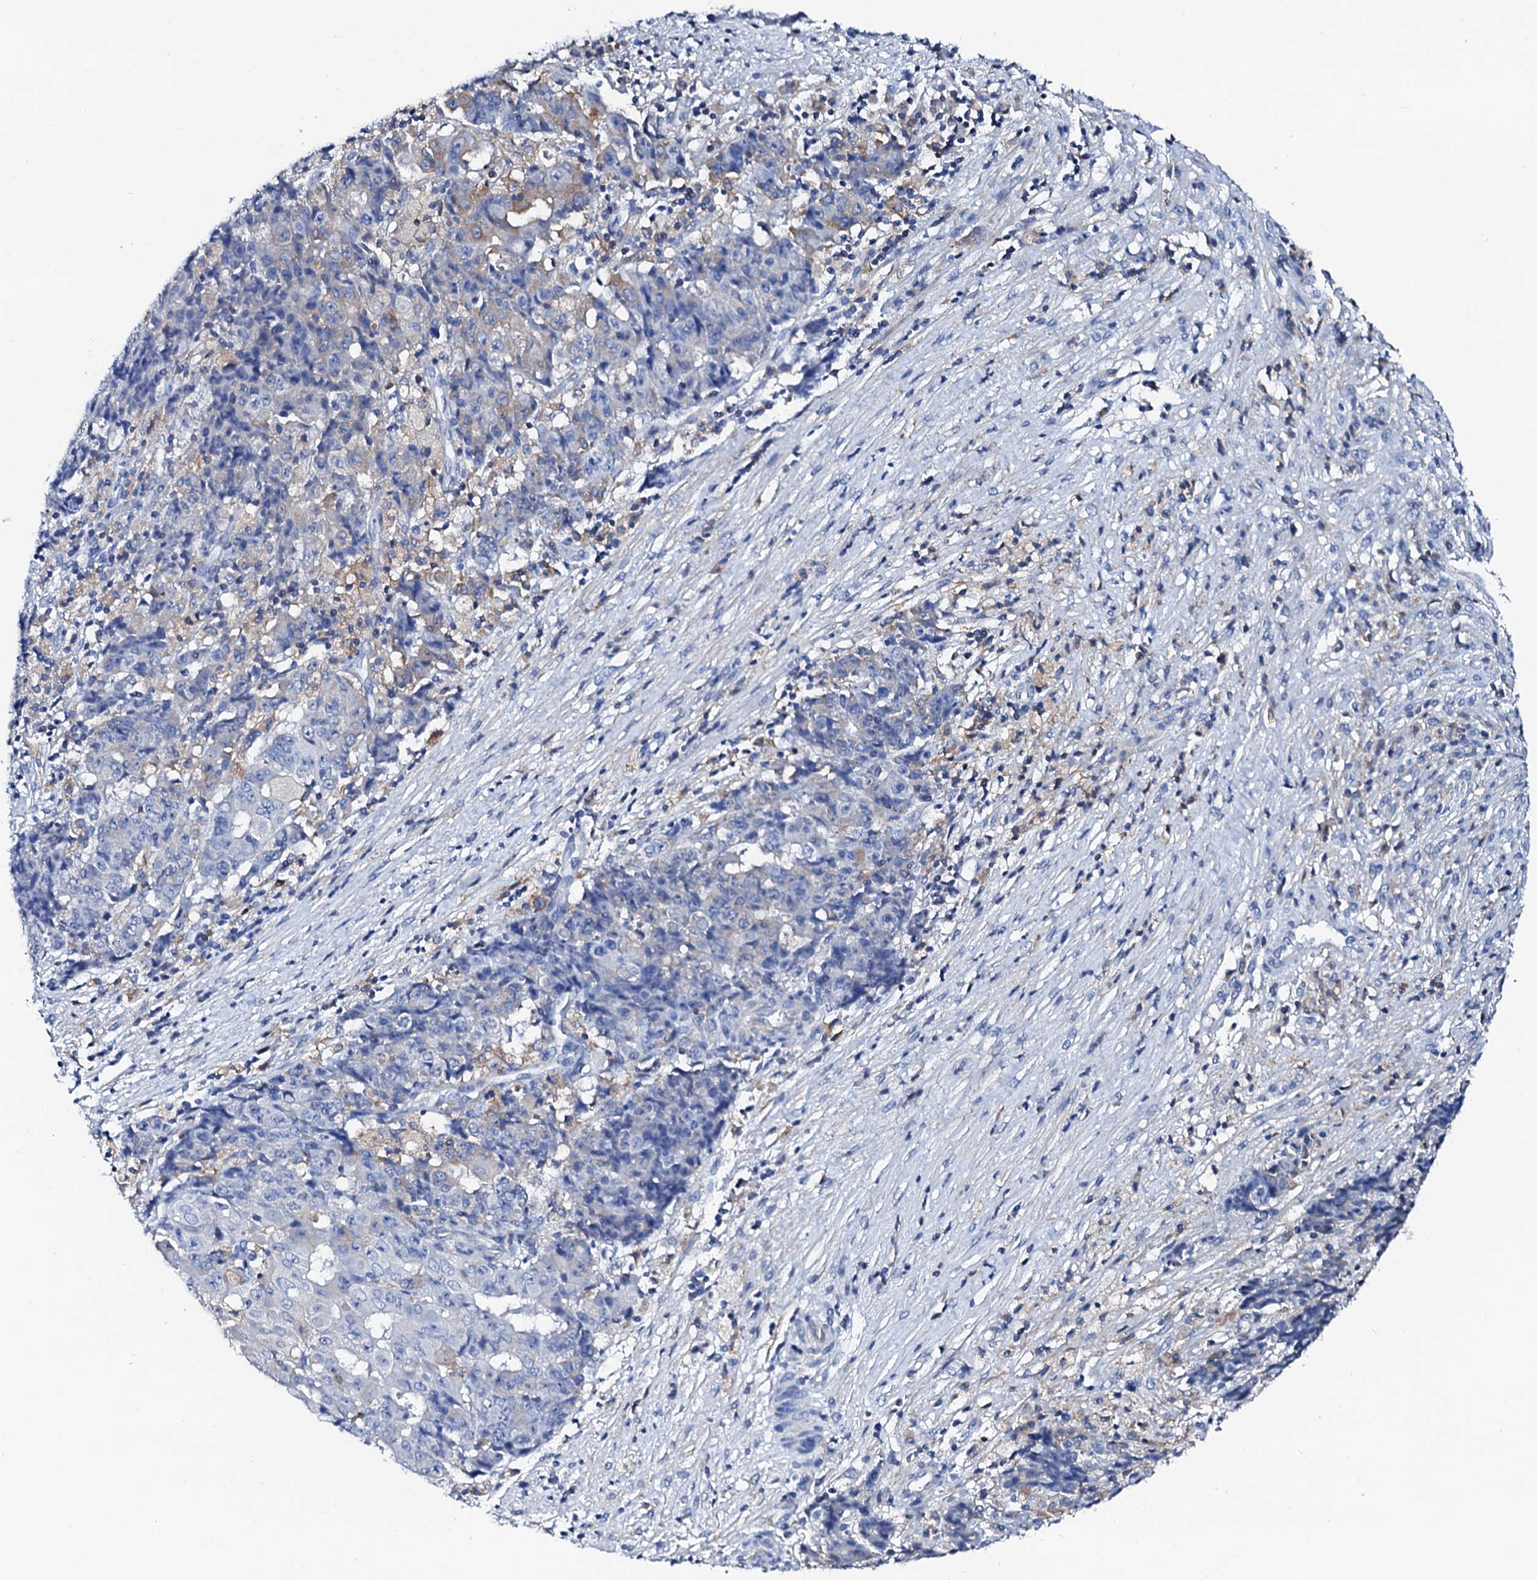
{"staining": {"intensity": "negative", "quantity": "none", "location": "none"}, "tissue": "ovarian cancer", "cell_type": "Tumor cells", "image_type": "cancer", "snomed": [{"axis": "morphology", "description": "Carcinoma, endometroid"}, {"axis": "topography", "description": "Ovary"}], "caption": "Tumor cells are negative for protein expression in human ovarian endometroid carcinoma. (DAB (3,3'-diaminobenzidine) immunohistochemistry (IHC) visualized using brightfield microscopy, high magnification).", "gene": "GLB1L3", "patient": {"sex": "female", "age": 42}}